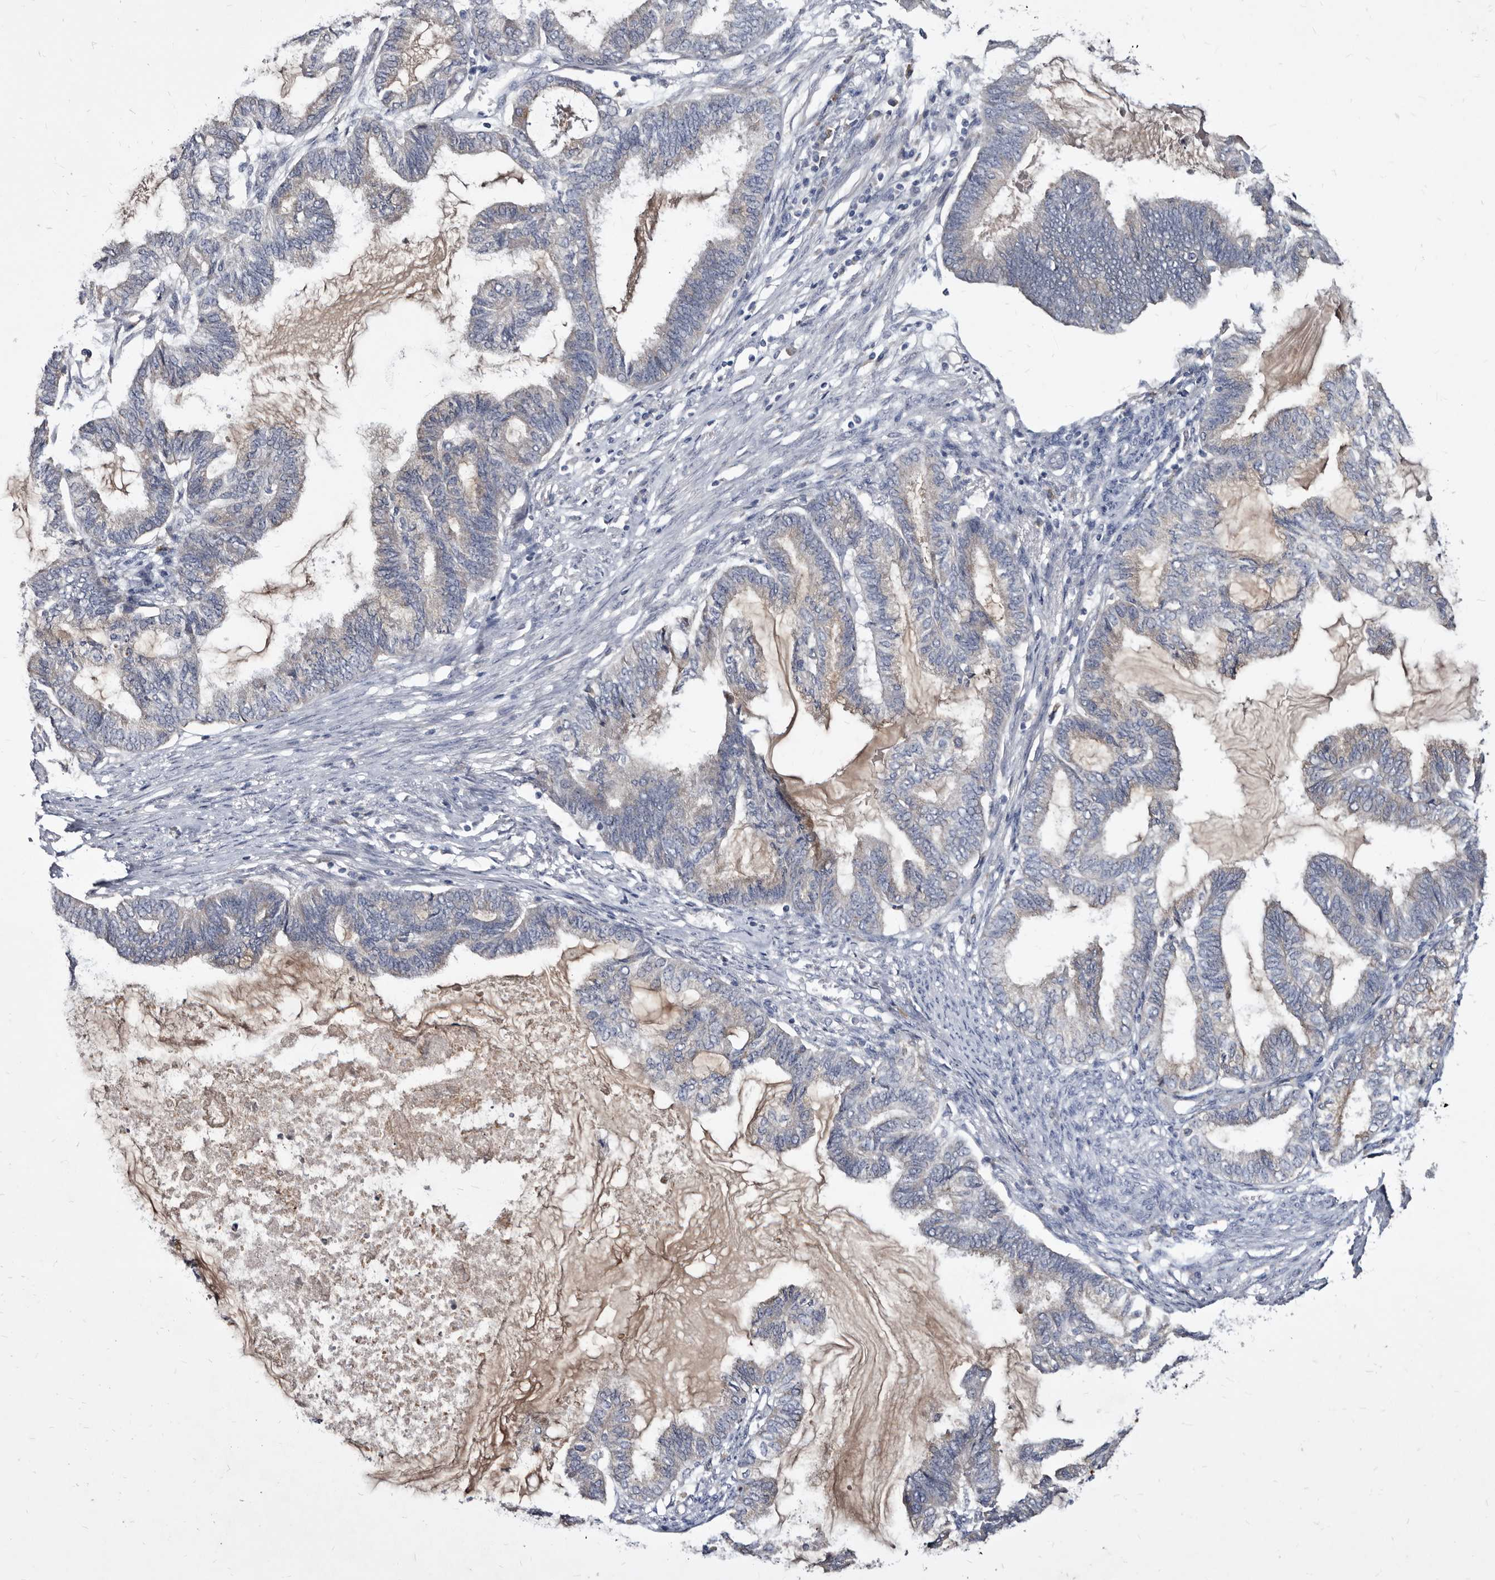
{"staining": {"intensity": "negative", "quantity": "none", "location": "none"}, "tissue": "endometrial cancer", "cell_type": "Tumor cells", "image_type": "cancer", "snomed": [{"axis": "morphology", "description": "Adenocarcinoma, NOS"}, {"axis": "topography", "description": "Endometrium"}], "caption": "The immunohistochemistry photomicrograph has no significant positivity in tumor cells of endometrial adenocarcinoma tissue. The staining was performed using DAB to visualize the protein expression in brown, while the nuclei were stained in blue with hematoxylin (Magnification: 20x).", "gene": "SLC39A2", "patient": {"sex": "female", "age": 86}}